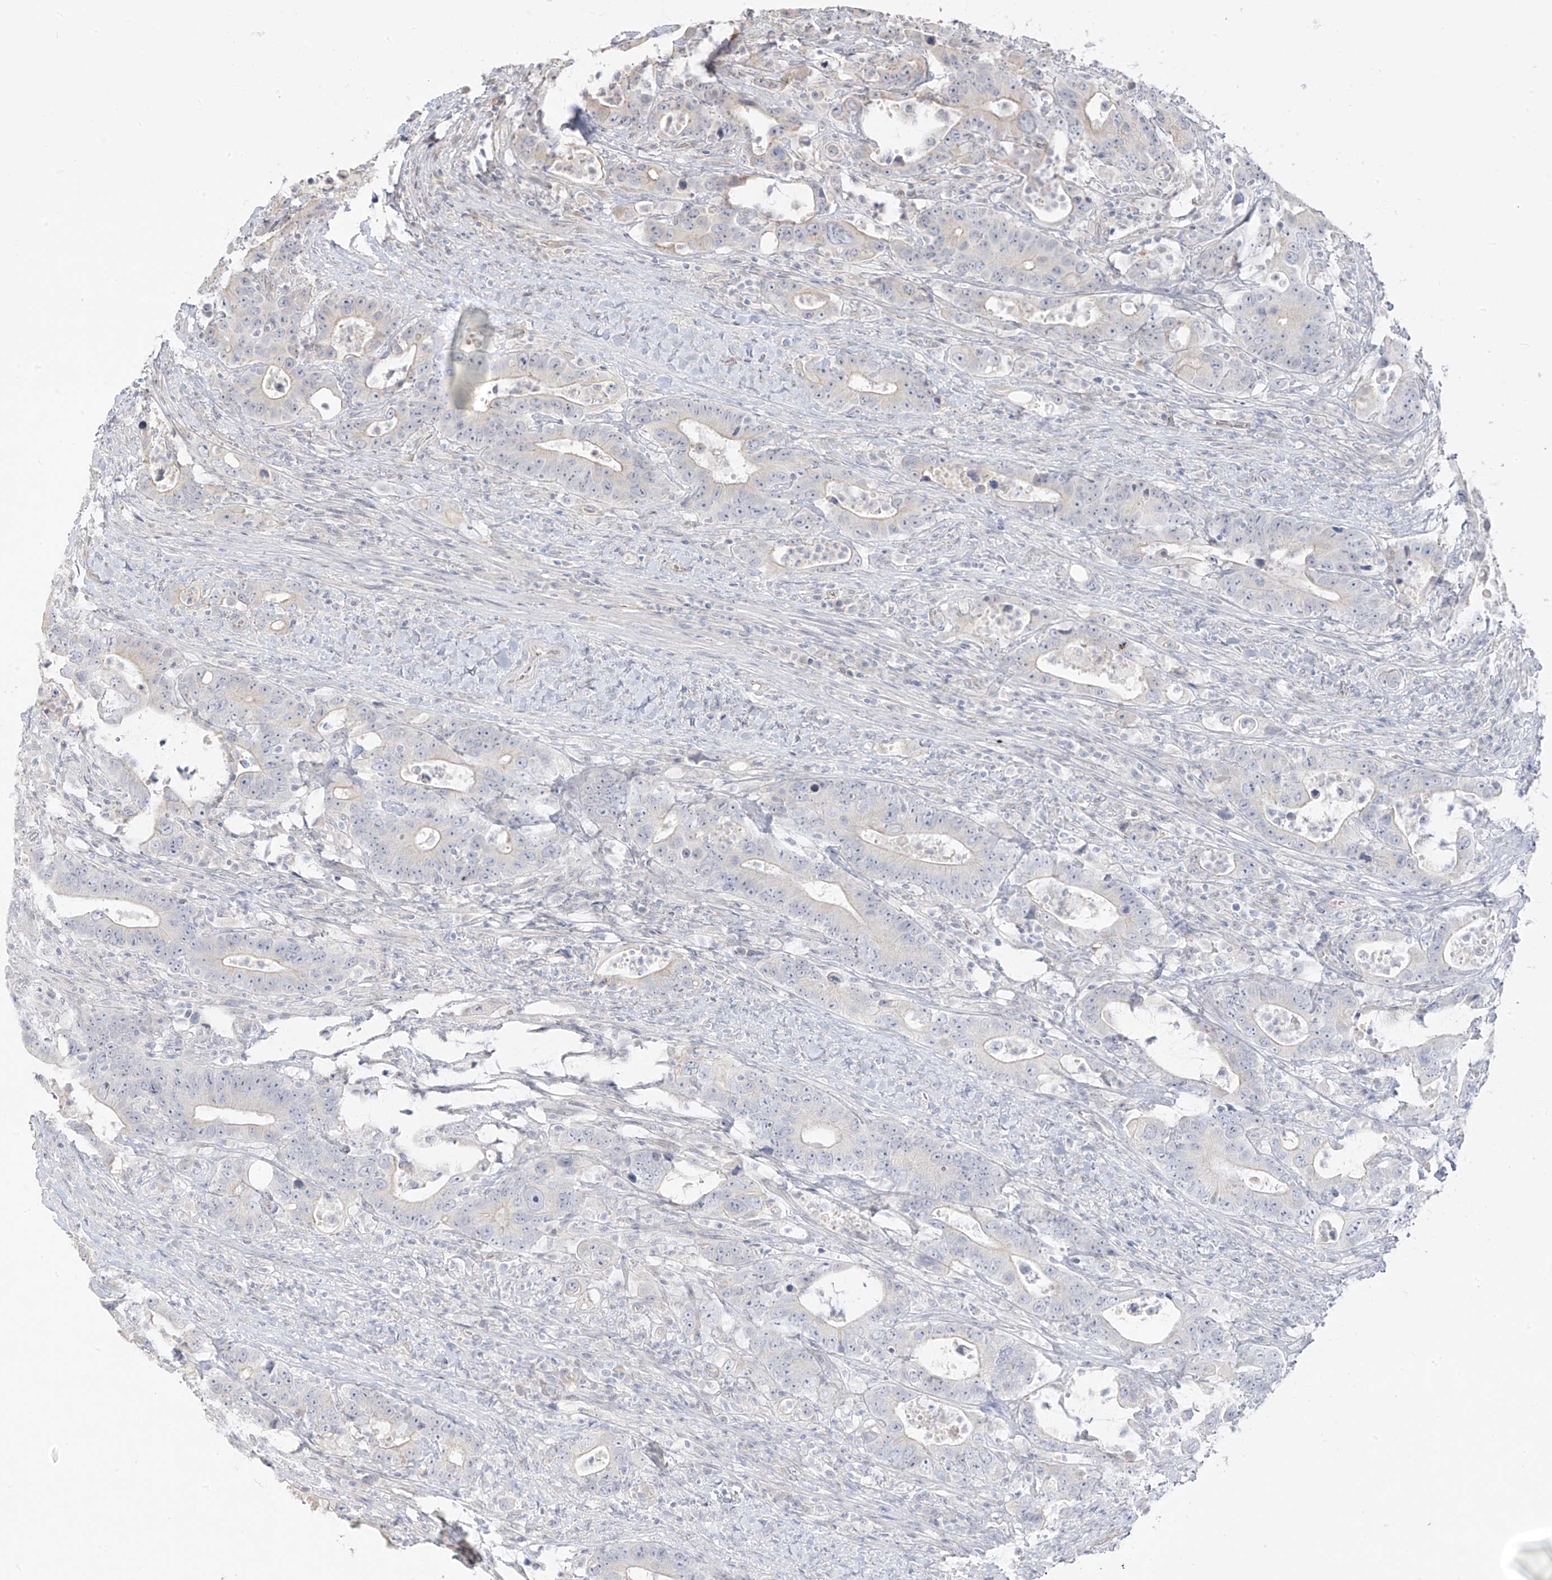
{"staining": {"intensity": "negative", "quantity": "none", "location": "none"}, "tissue": "colorectal cancer", "cell_type": "Tumor cells", "image_type": "cancer", "snomed": [{"axis": "morphology", "description": "Adenocarcinoma, NOS"}, {"axis": "topography", "description": "Colon"}], "caption": "Immunohistochemistry of human colorectal cancer (adenocarcinoma) reveals no expression in tumor cells.", "gene": "DCDC2", "patient": {"sex": "female", "age": 75}}